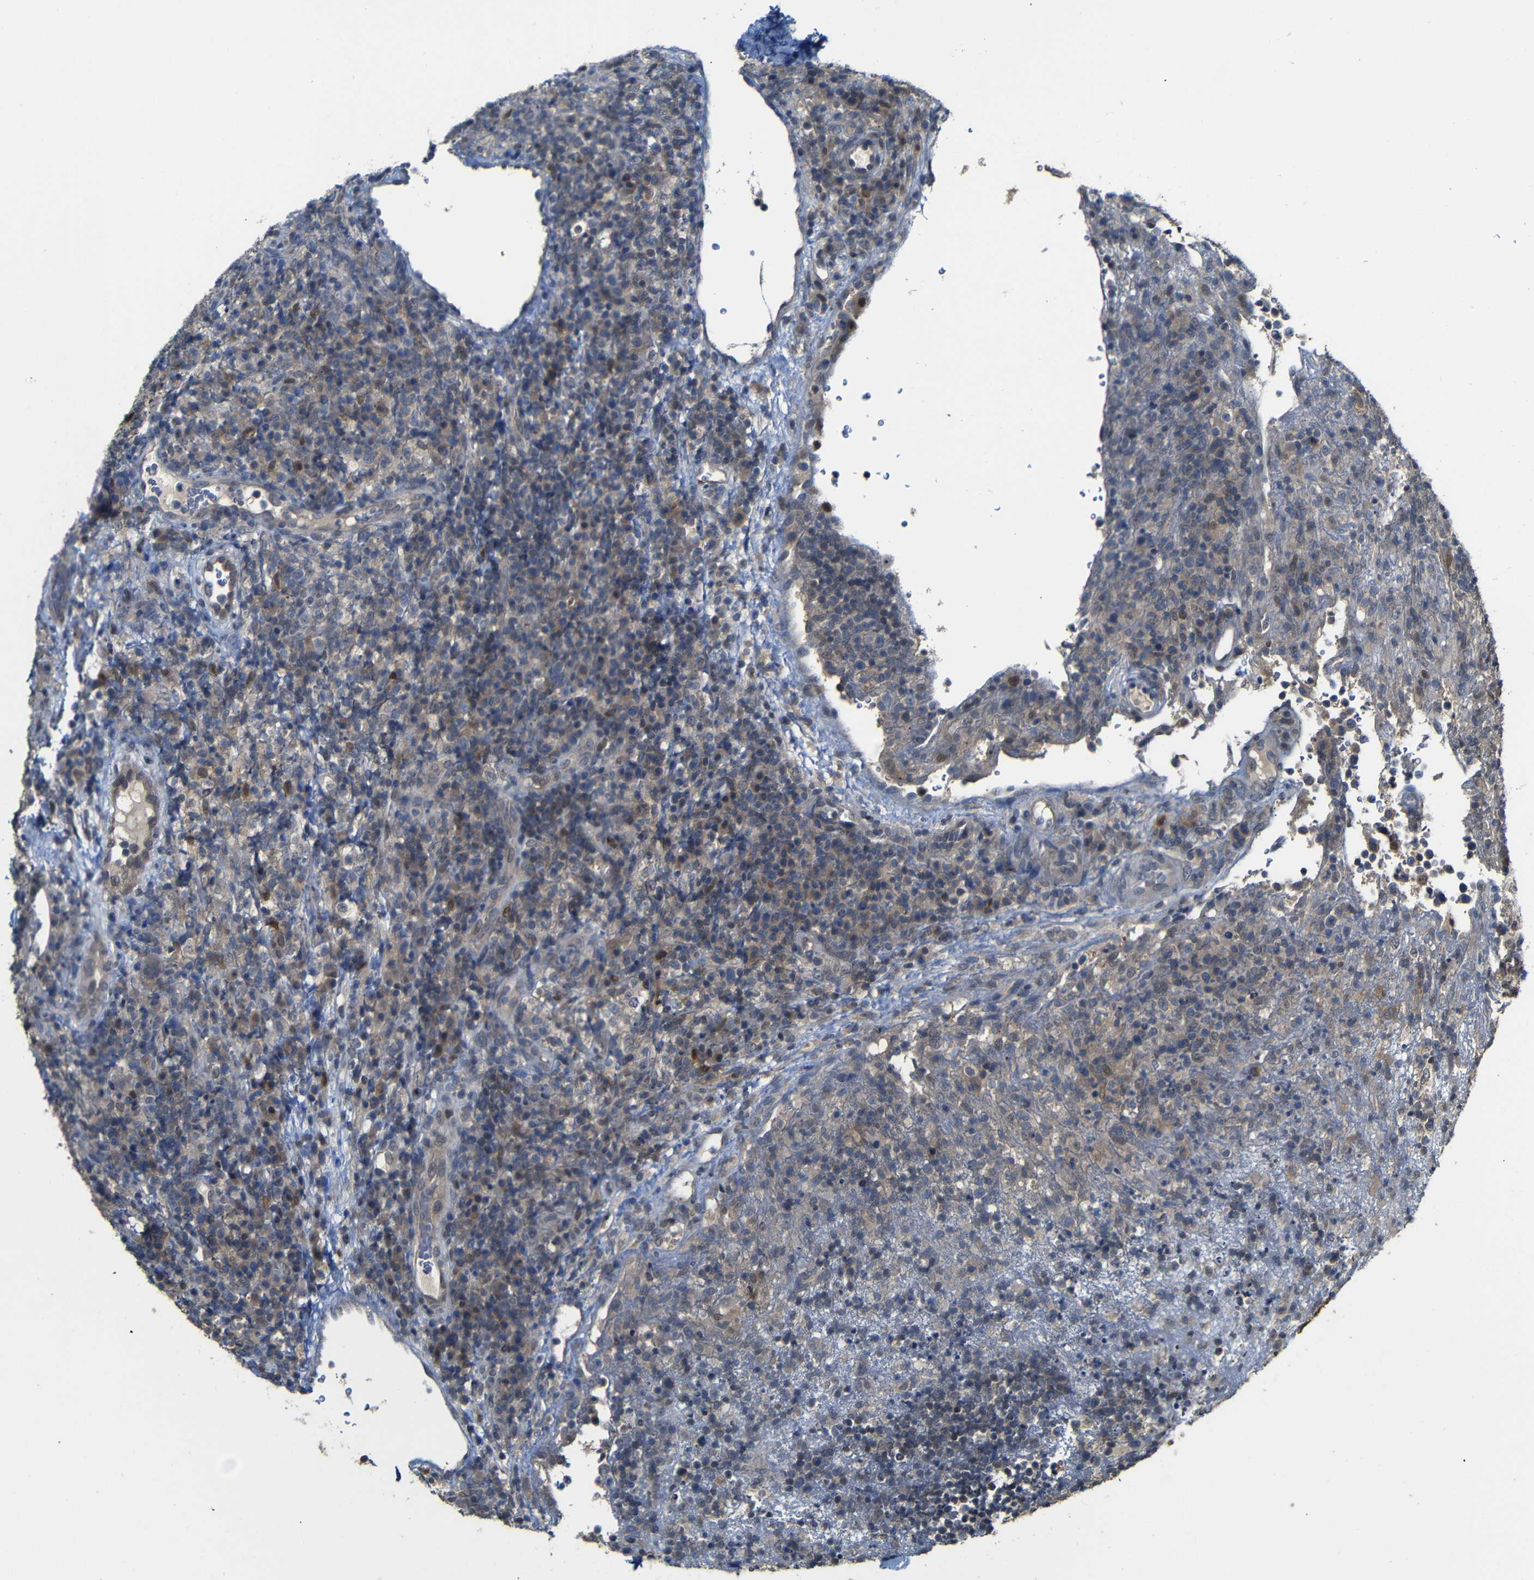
{"staining": {"intensity": "weak", "quantity": "25%-75%", "location": "cytoplasmic/membranous,nuclear"}, "tissue": "lymphoma", "cell_type": "Tumor cells", "image_type": "cancer", "snomed": [{"axis": "morphology", "description": "Malignant lymphoma, non-Hodgkin's type, High grade"}, {"axis": "topography", "description": "Lymph node"}], "caption": "An image showing weak cytoplasmic/membranous and nuclear staining in approximately 25%-75% of tumor cells in lymphoma, as visualized by brown immunohistochemical staining.", "gene": "ATG12", "patient": {"sex": "female", "age": 76}}